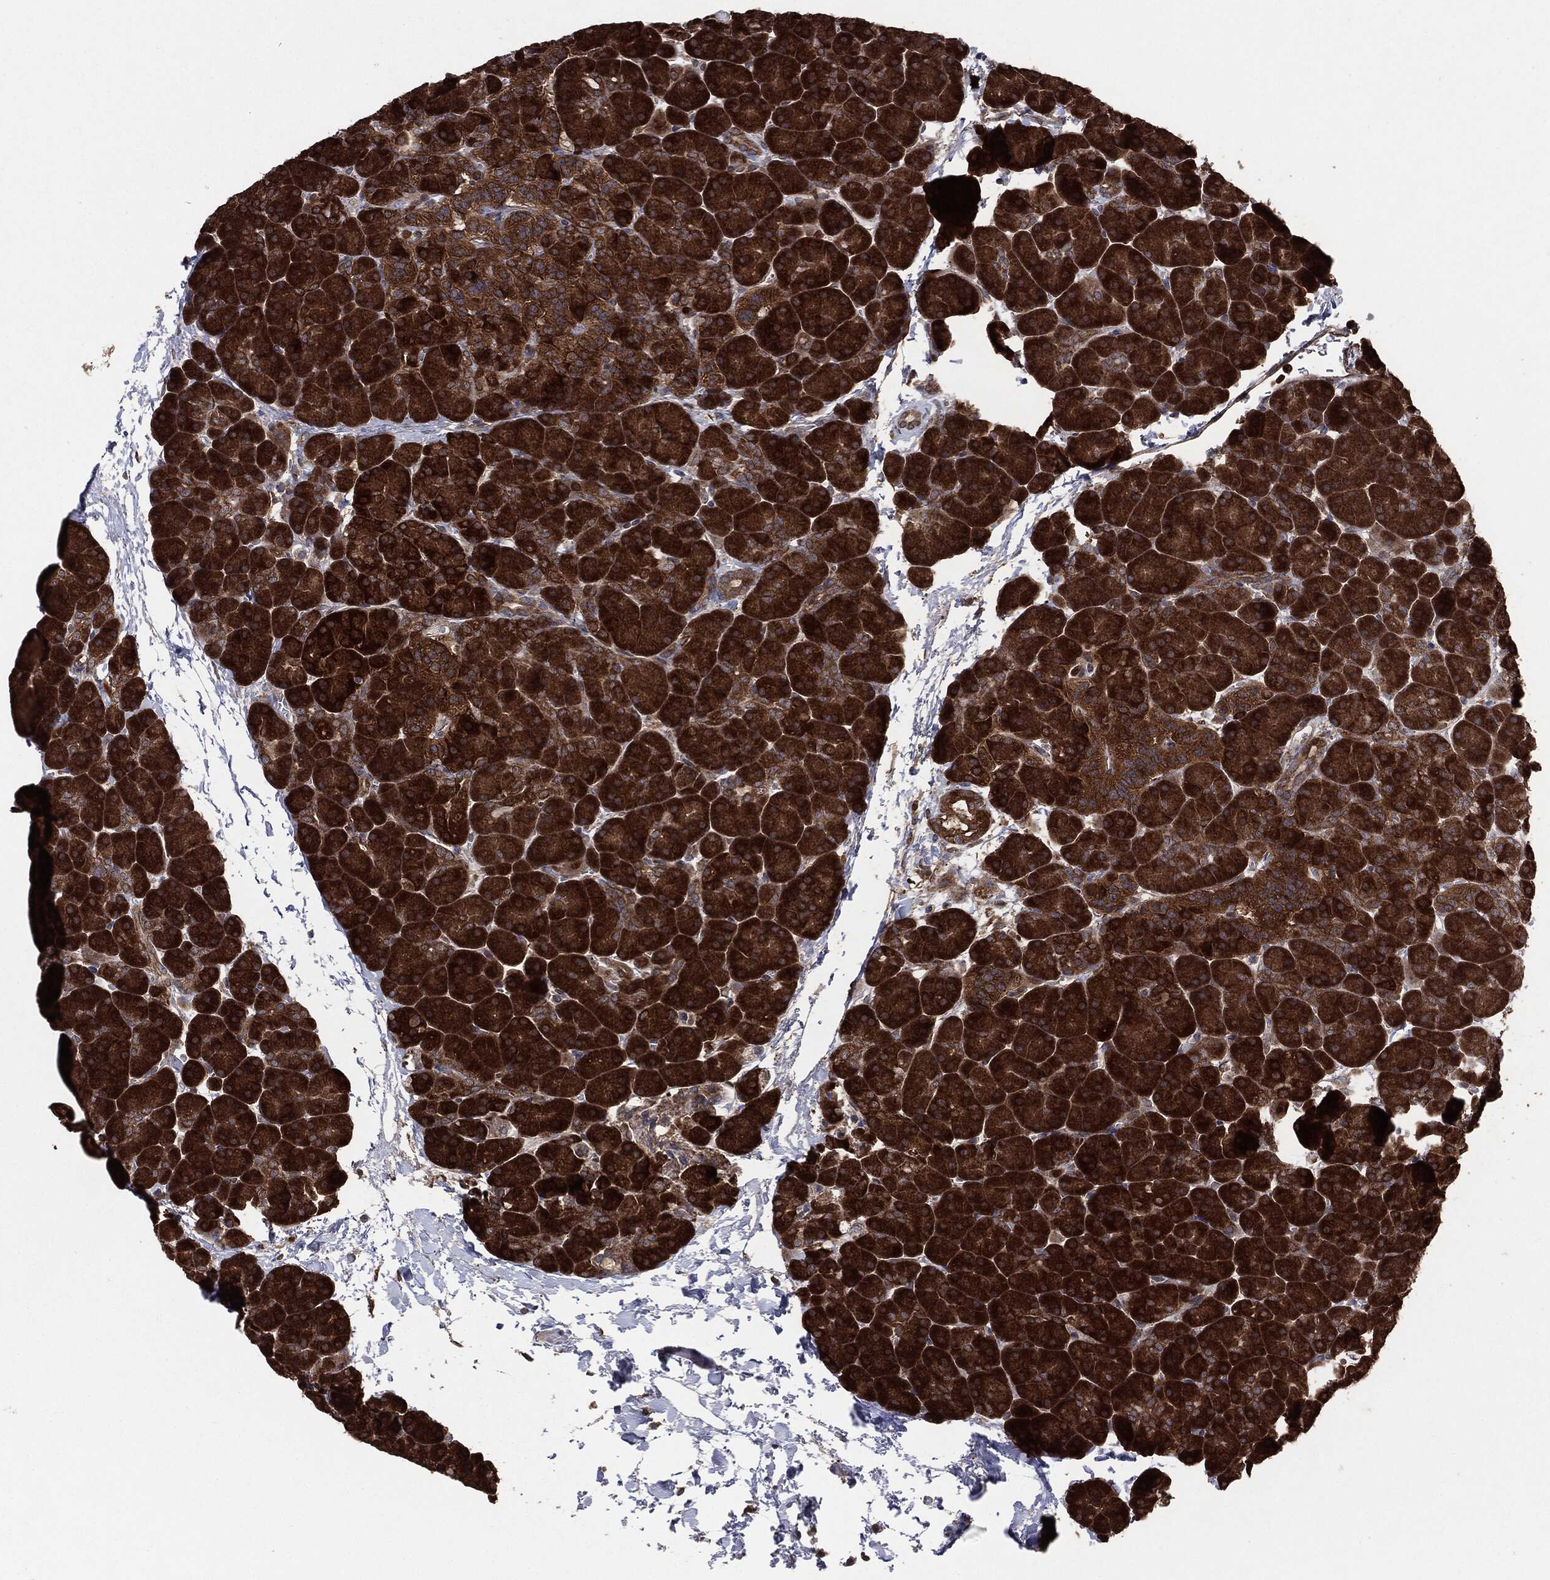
{"staining": {"intensity": "strong", "quantity": ">75%", "location": "cytoplasmic/membranous"}, "tissue": "pancreas", "cell_type": "Exocrine glandular cells", "image_type": "normal", "snomed": [{"axis": "morphology", "description": "Normal tissue, NOS"}, {"axis": "topography", "description": "Pancreas"}], "caption": "A high amount of strong cytoplasmic/membranous positivity is seen in approximately >75% of exocrine glandular cells in normal pancreas.", "gene": "NME1", "patient": {"sex": "female", "age": 44}}